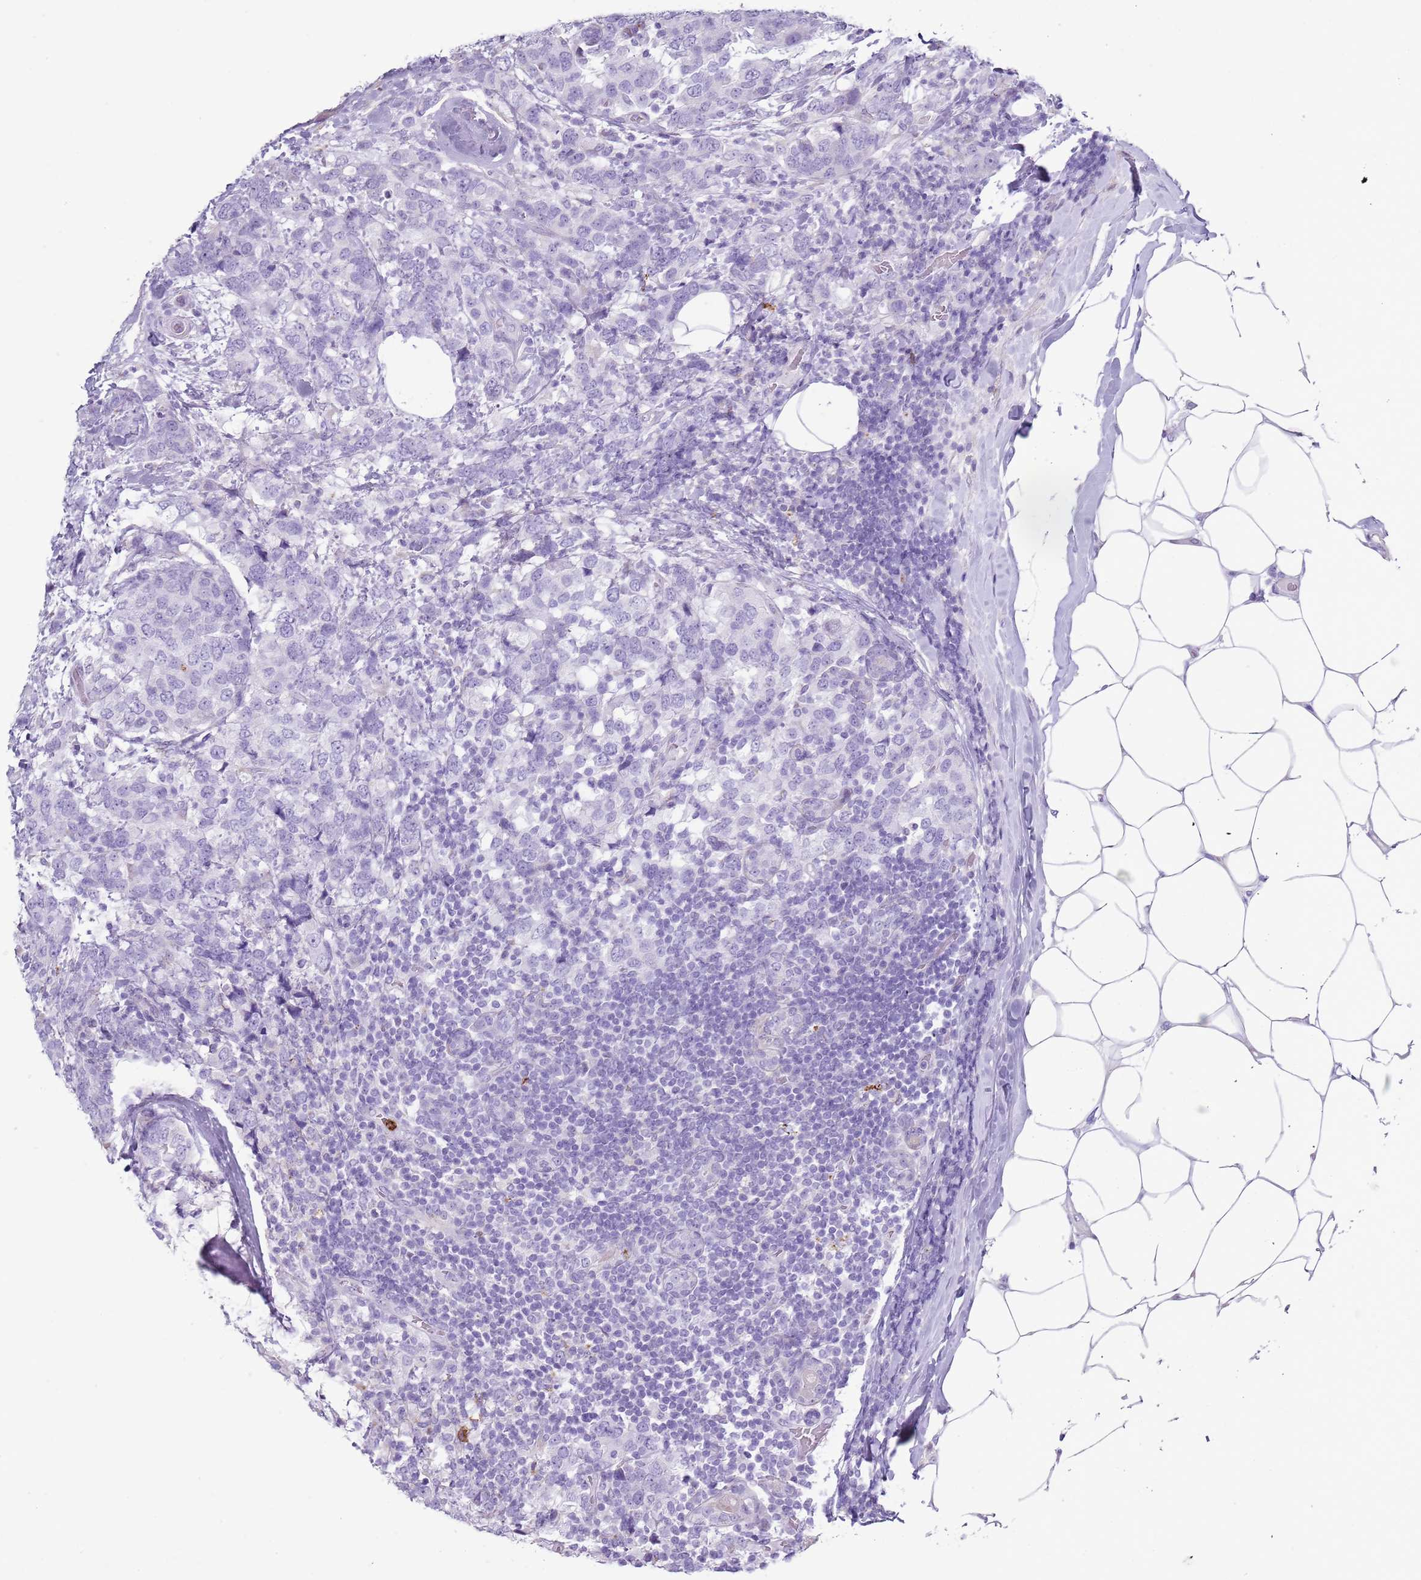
{"staining": {"intensity": "negative", "quantity": "none", "location": "none"}, "tissue": "breast cancer", "cell_type": "Tumor cells", "image_type": "cancer", "snomed": [{"axis": "morphology", "description": "Lobular carcinoma"}, {"axis": "topography", "description": "Breast"}], "caption": "DAB immunohistochemical staining of breast cancer reveals no significant staining in tumor cells. (DAB immunohistochemistry (IHC) visualized using brightfield microscopy, high magnification).", "gene": "CD177", "patient": {"sex": "female", "age": 59}}